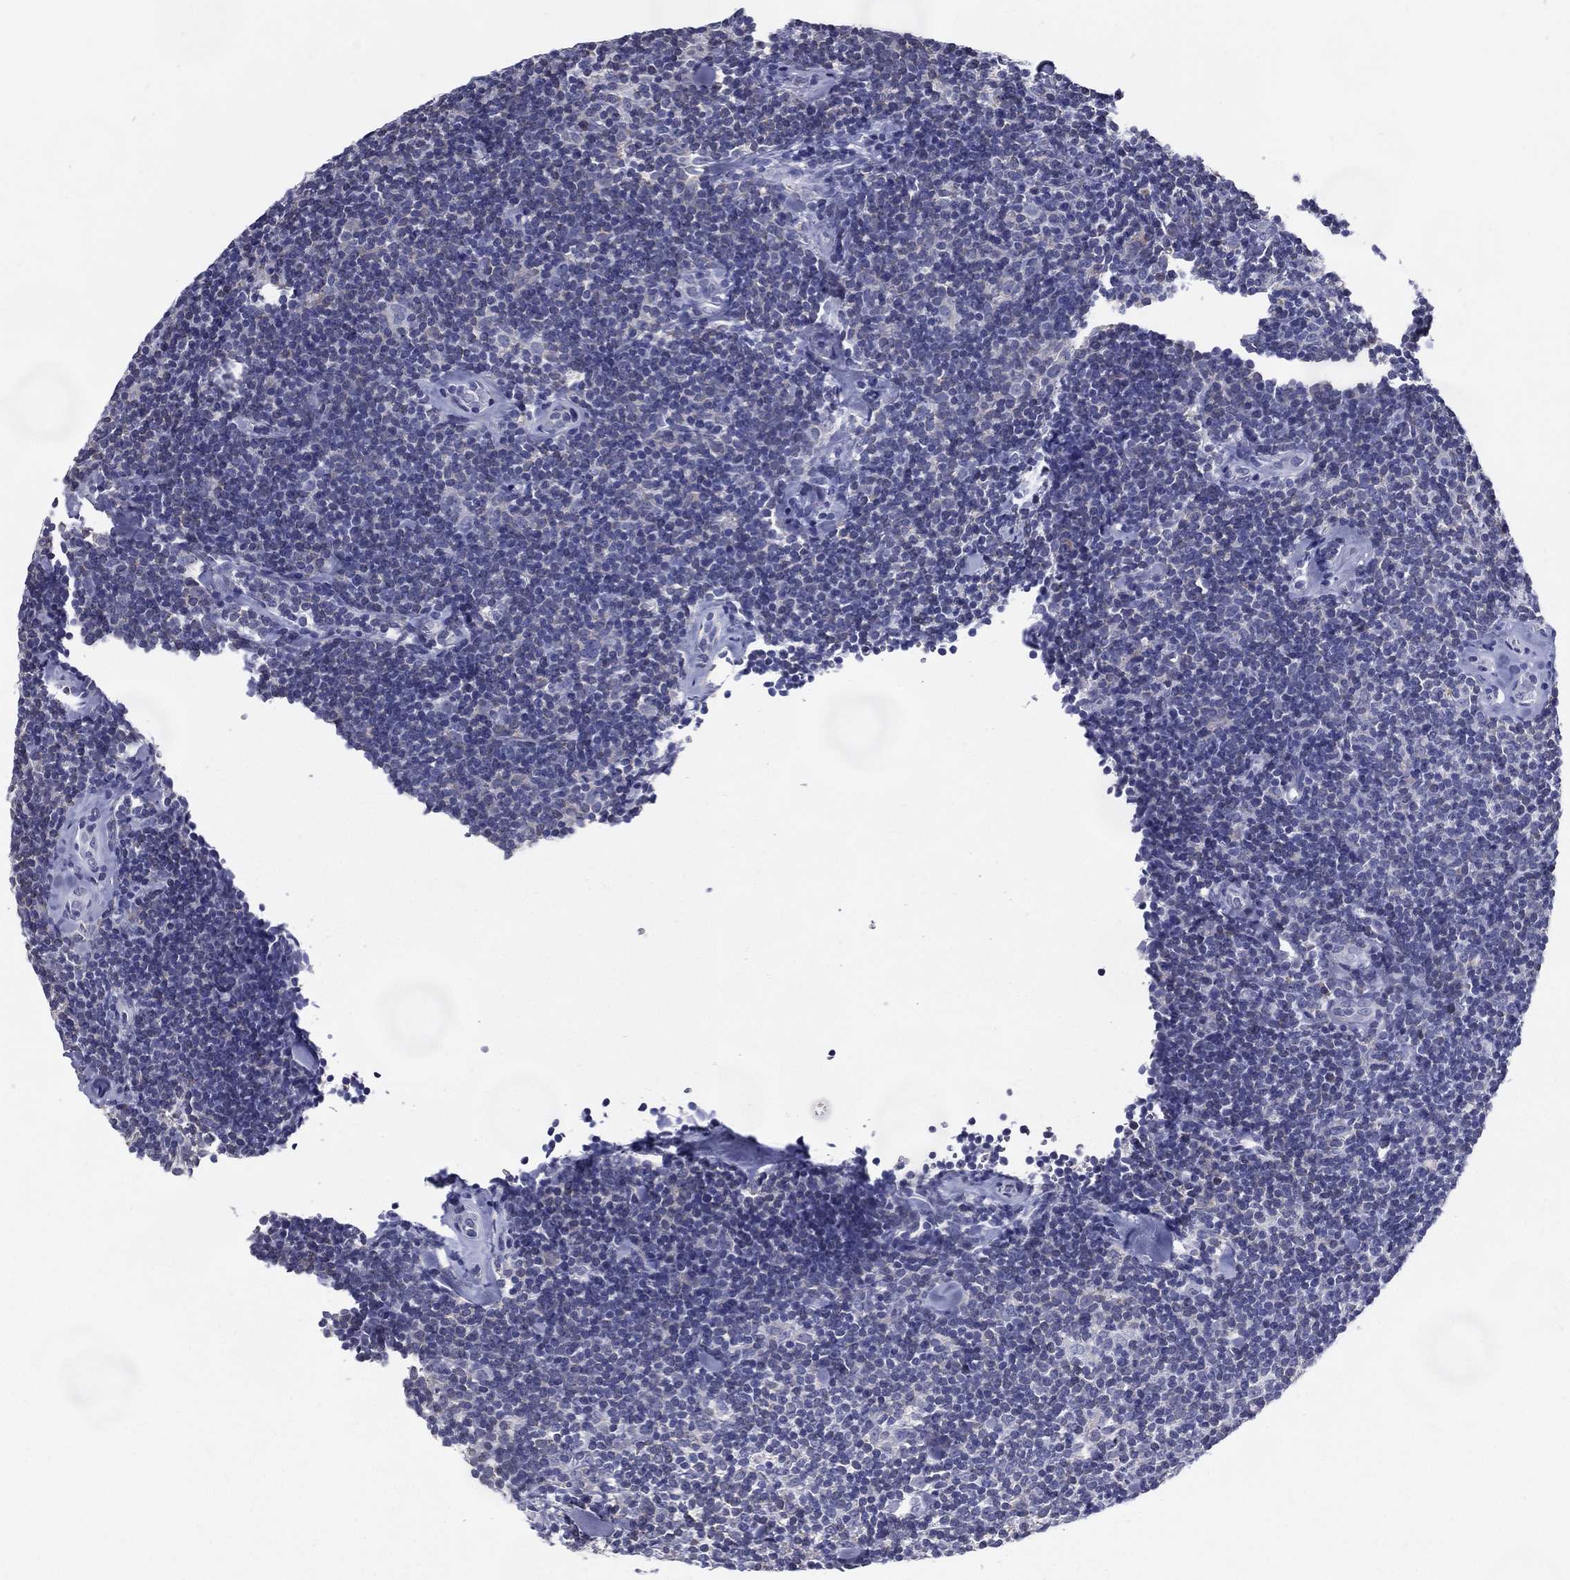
{"staining": {"intensity": "negative", "quantity": "none", "location": "none"}, "tissue": "lymphoma", "cell_type": "Tumor cells", "image_type": "cancer", "snomed": [{"axis": "morphology", "description": "Malignant lymphoma, non-Hodgkin's type, Low grade"}, {"axis": "topography", "description": "Lymph node"}], "caption": "IHC of human lymphoma reveals no positivity in tumor cells.", "gene": "C19orf18", "patient": {"sex": "female", "age": 56}}